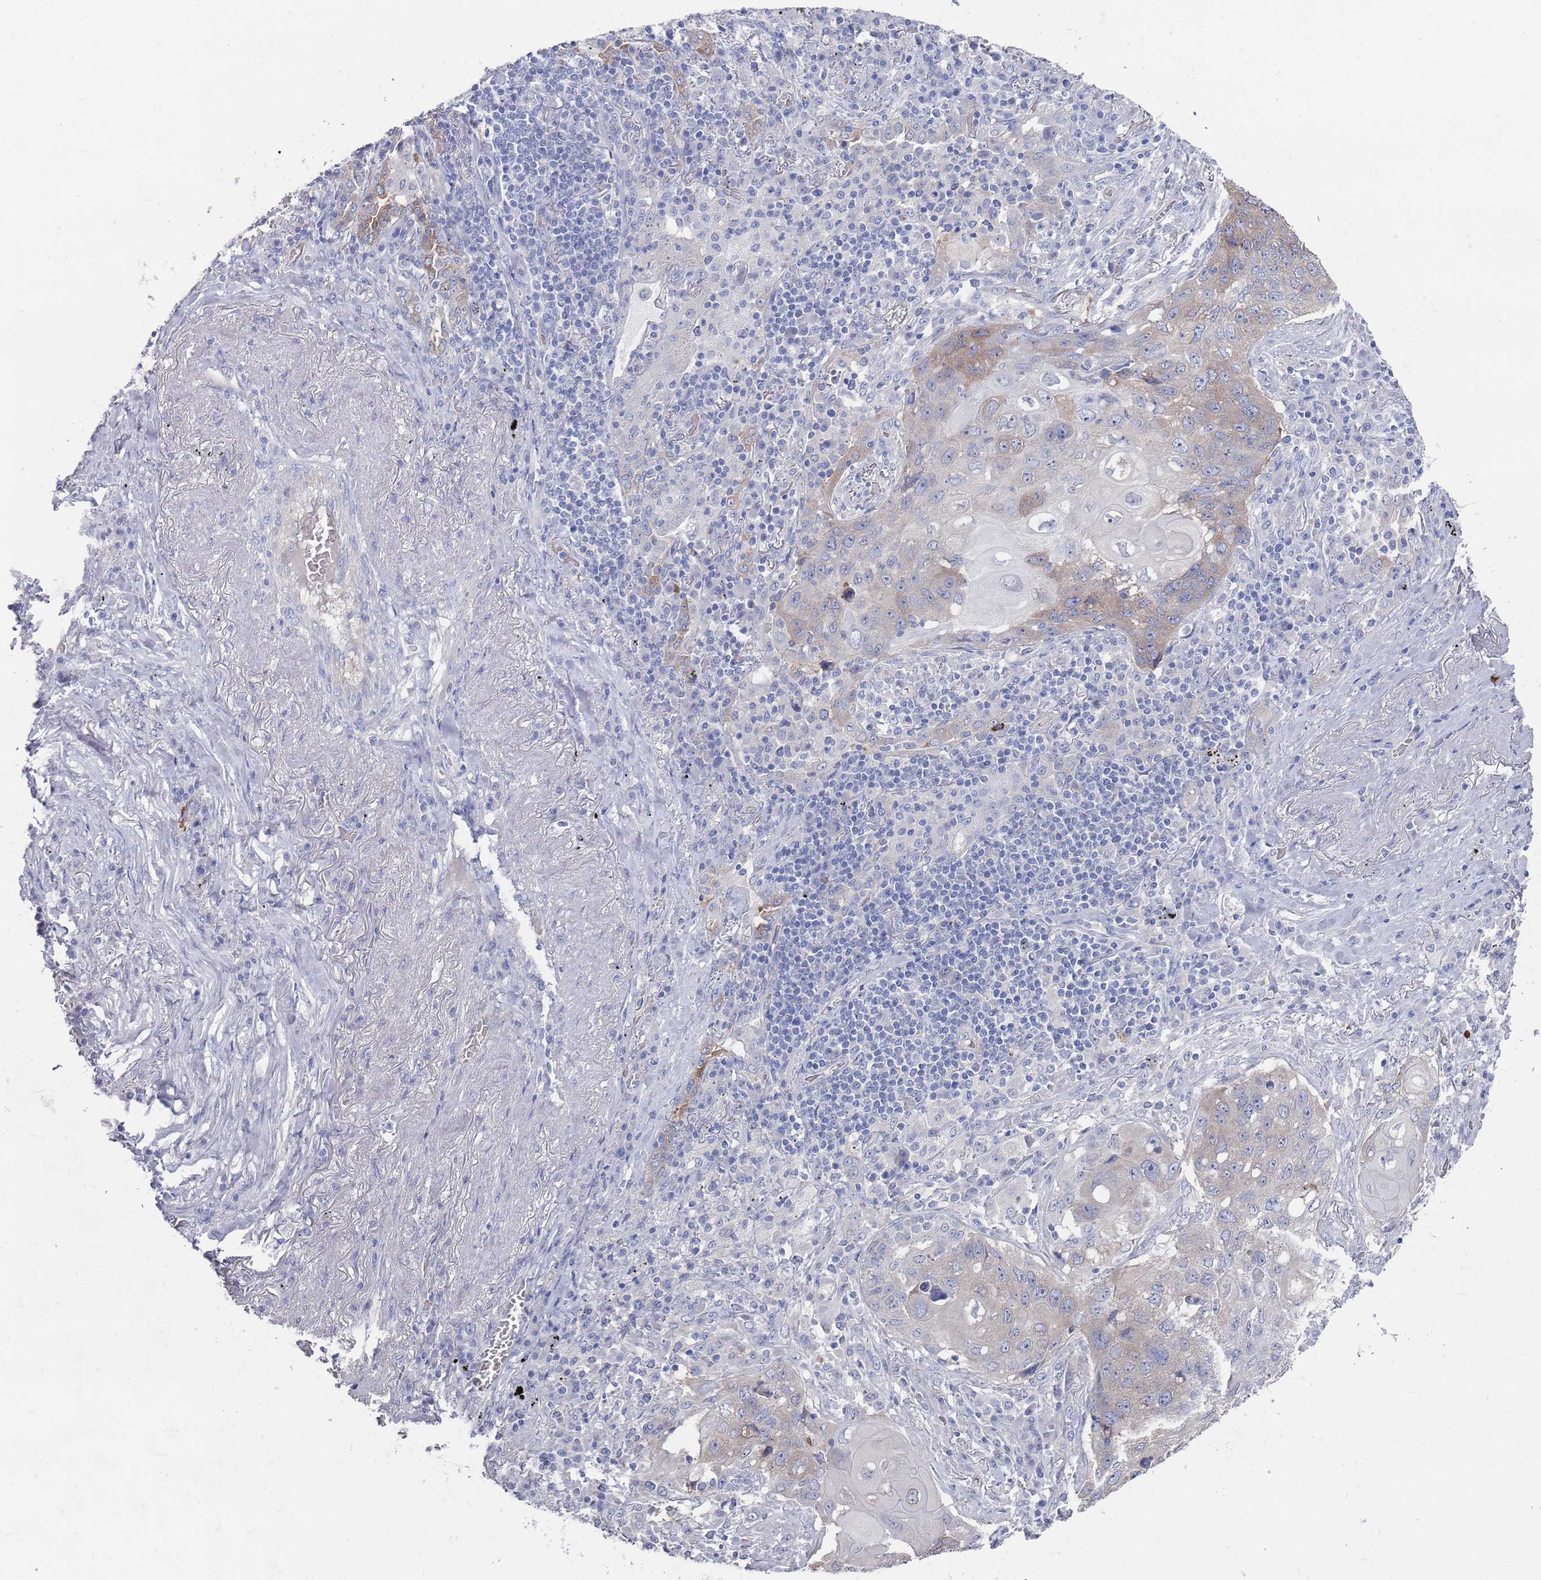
{"staining": {"intensity": "negative", "quantity": "none", "location": "none"}, "tissue": "lung cancer", "cell_type": "Tumor cells", "image_type": "cancer", "snomed": [{"axis": "morphology", "description": "Squamous cell carcinoma, NOS"}, {"axis": "topography", "description": "Lung"}], "caption": "An immunohistochemistry image of lung cancer is shown. There is no staining in tumor cells of lung cancer.", "gene": "TMCO3", "patient": {"sex": "female", "age": 63}}